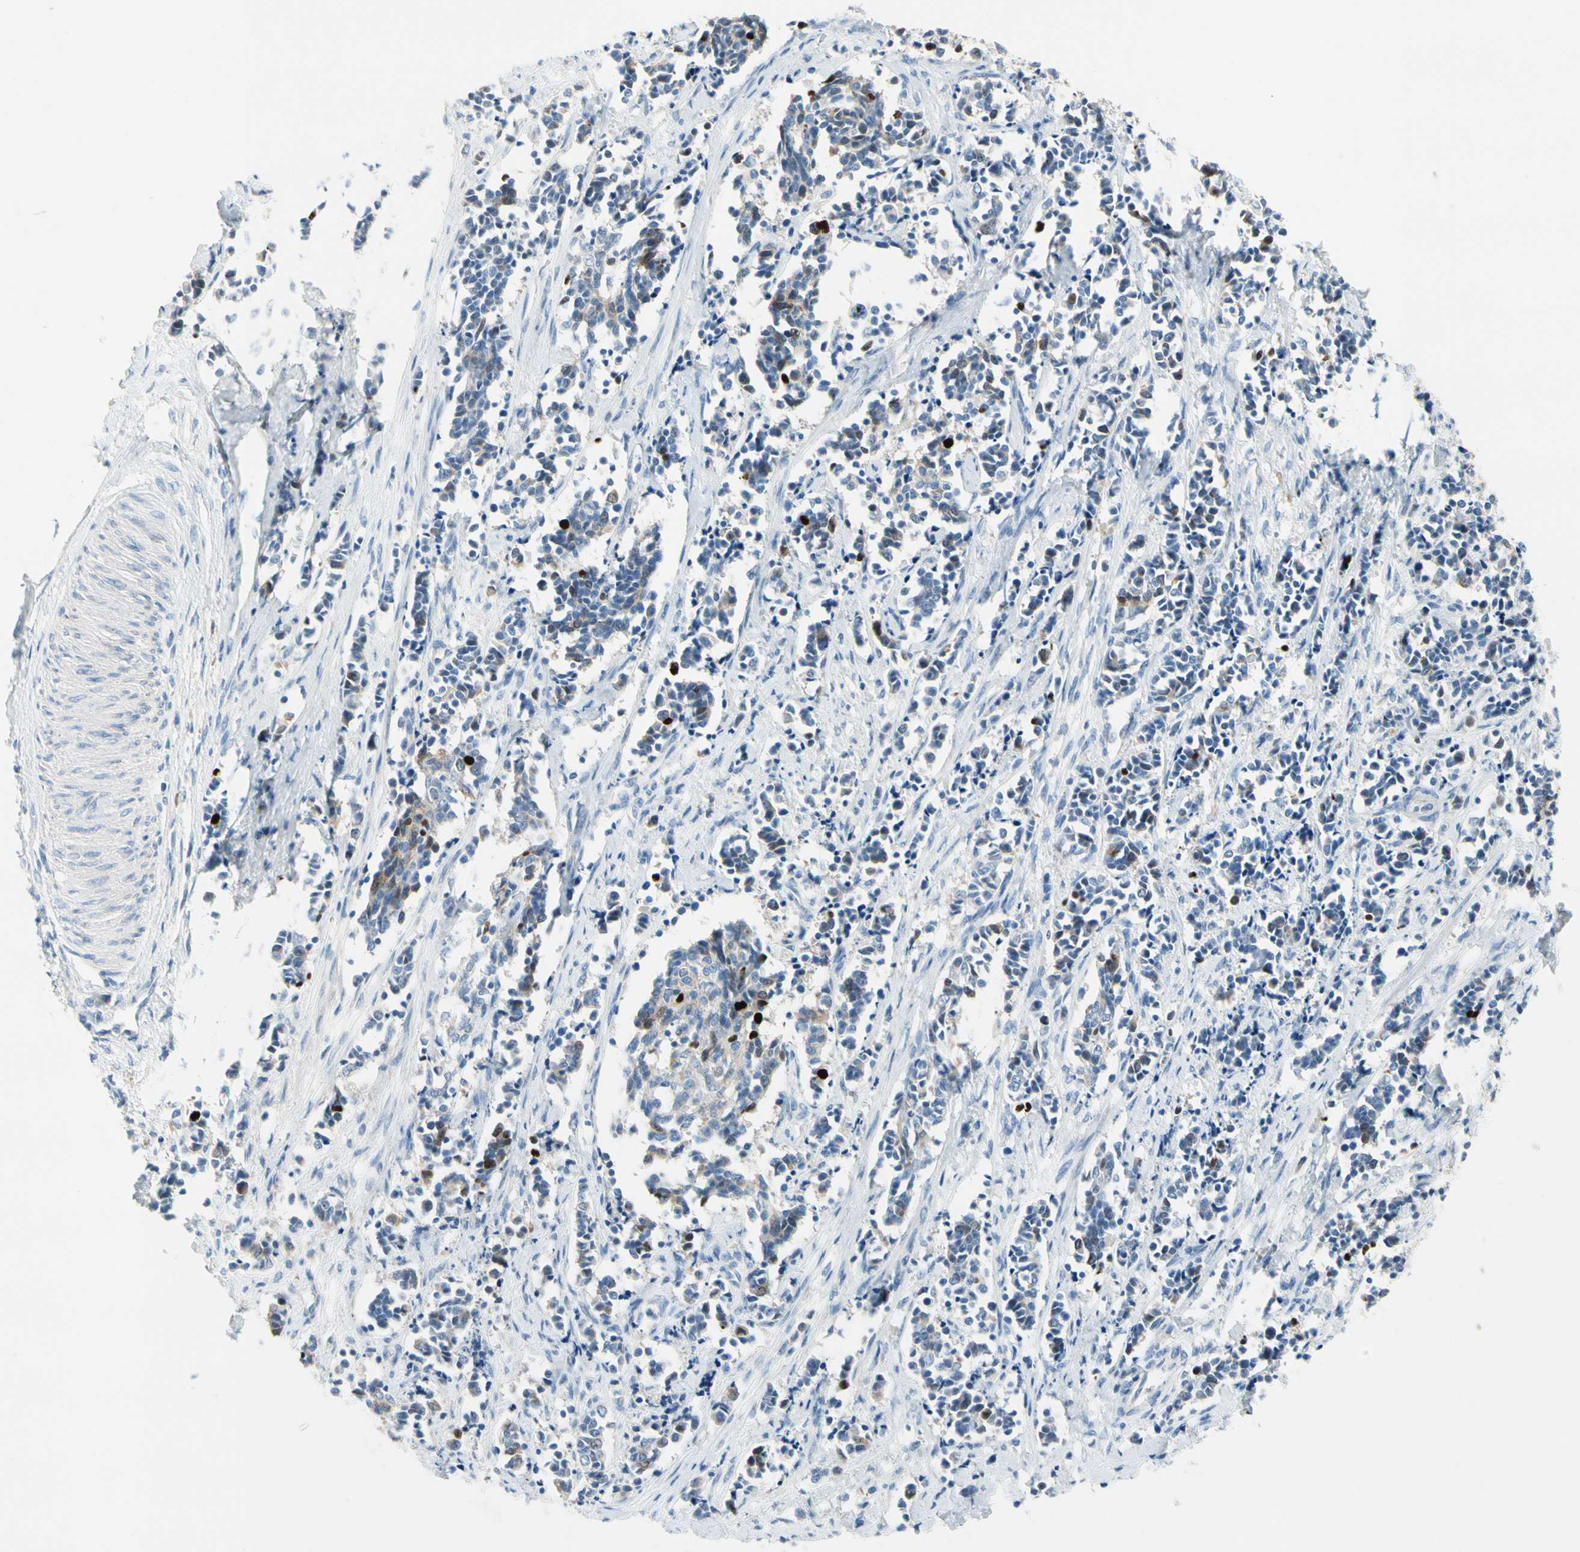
{"staining": {"intensity": "weak", "quantity": "<25%", "location": "cytoplasmic/membranous"}, "tissue": "cervical cancer", "cell_type": "Tumor cells", "image_type": "cancer", "snomed": [{"axis": "morphology", "description": "Squamous cell carcinoma, NOS"}, {"axis": "topography", "description": "Cervix"}], "caption": "Photomicrograph shows no protein expression in tumor cells of cervical cancer (squamous cell carcinoma) tissue.", "gene": "CKAP2", "patient": {"sex": "female", "age": 35}}